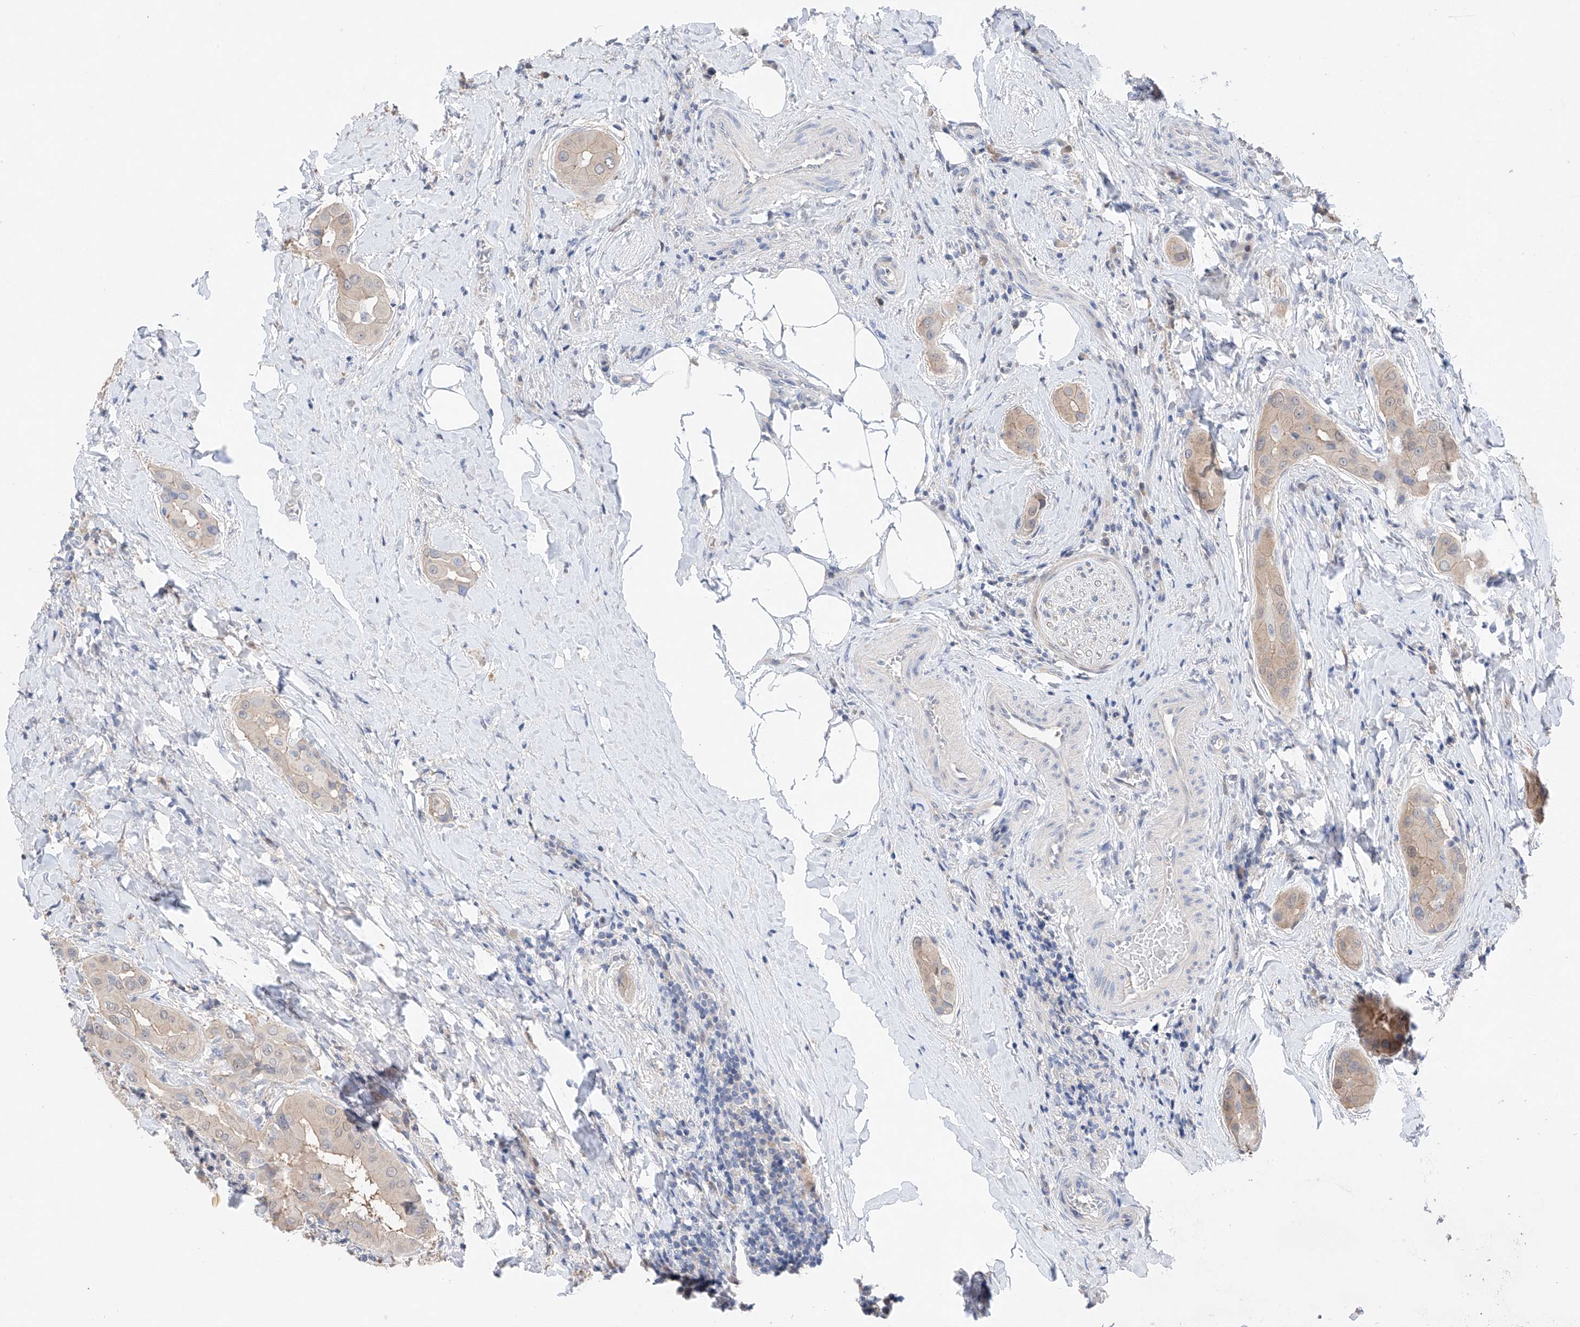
{"staining": {"intensity": "weak", "quantity": ">75%", "location": "cytoplasmic/membranous"}, "tissue": "thyroid cancer", "cell_type": "Tumor cells", "image_type": "cancer", "snomed": [{"axis": "morphology", "description": "Papillary adenocarcinoma, NOS"}, {"axis": "topography", "description": "Thyroid gland"}], "caption": "About >75% of tumor cells in thyroid cancer (papillary adenocarcinoma) demonstrate weak cytoplasmic/membranous protein expression as visualized by brown immunohistochemical staining.", "gene": "FUCA2", "patient": {"sex": "male", "age": 33}}